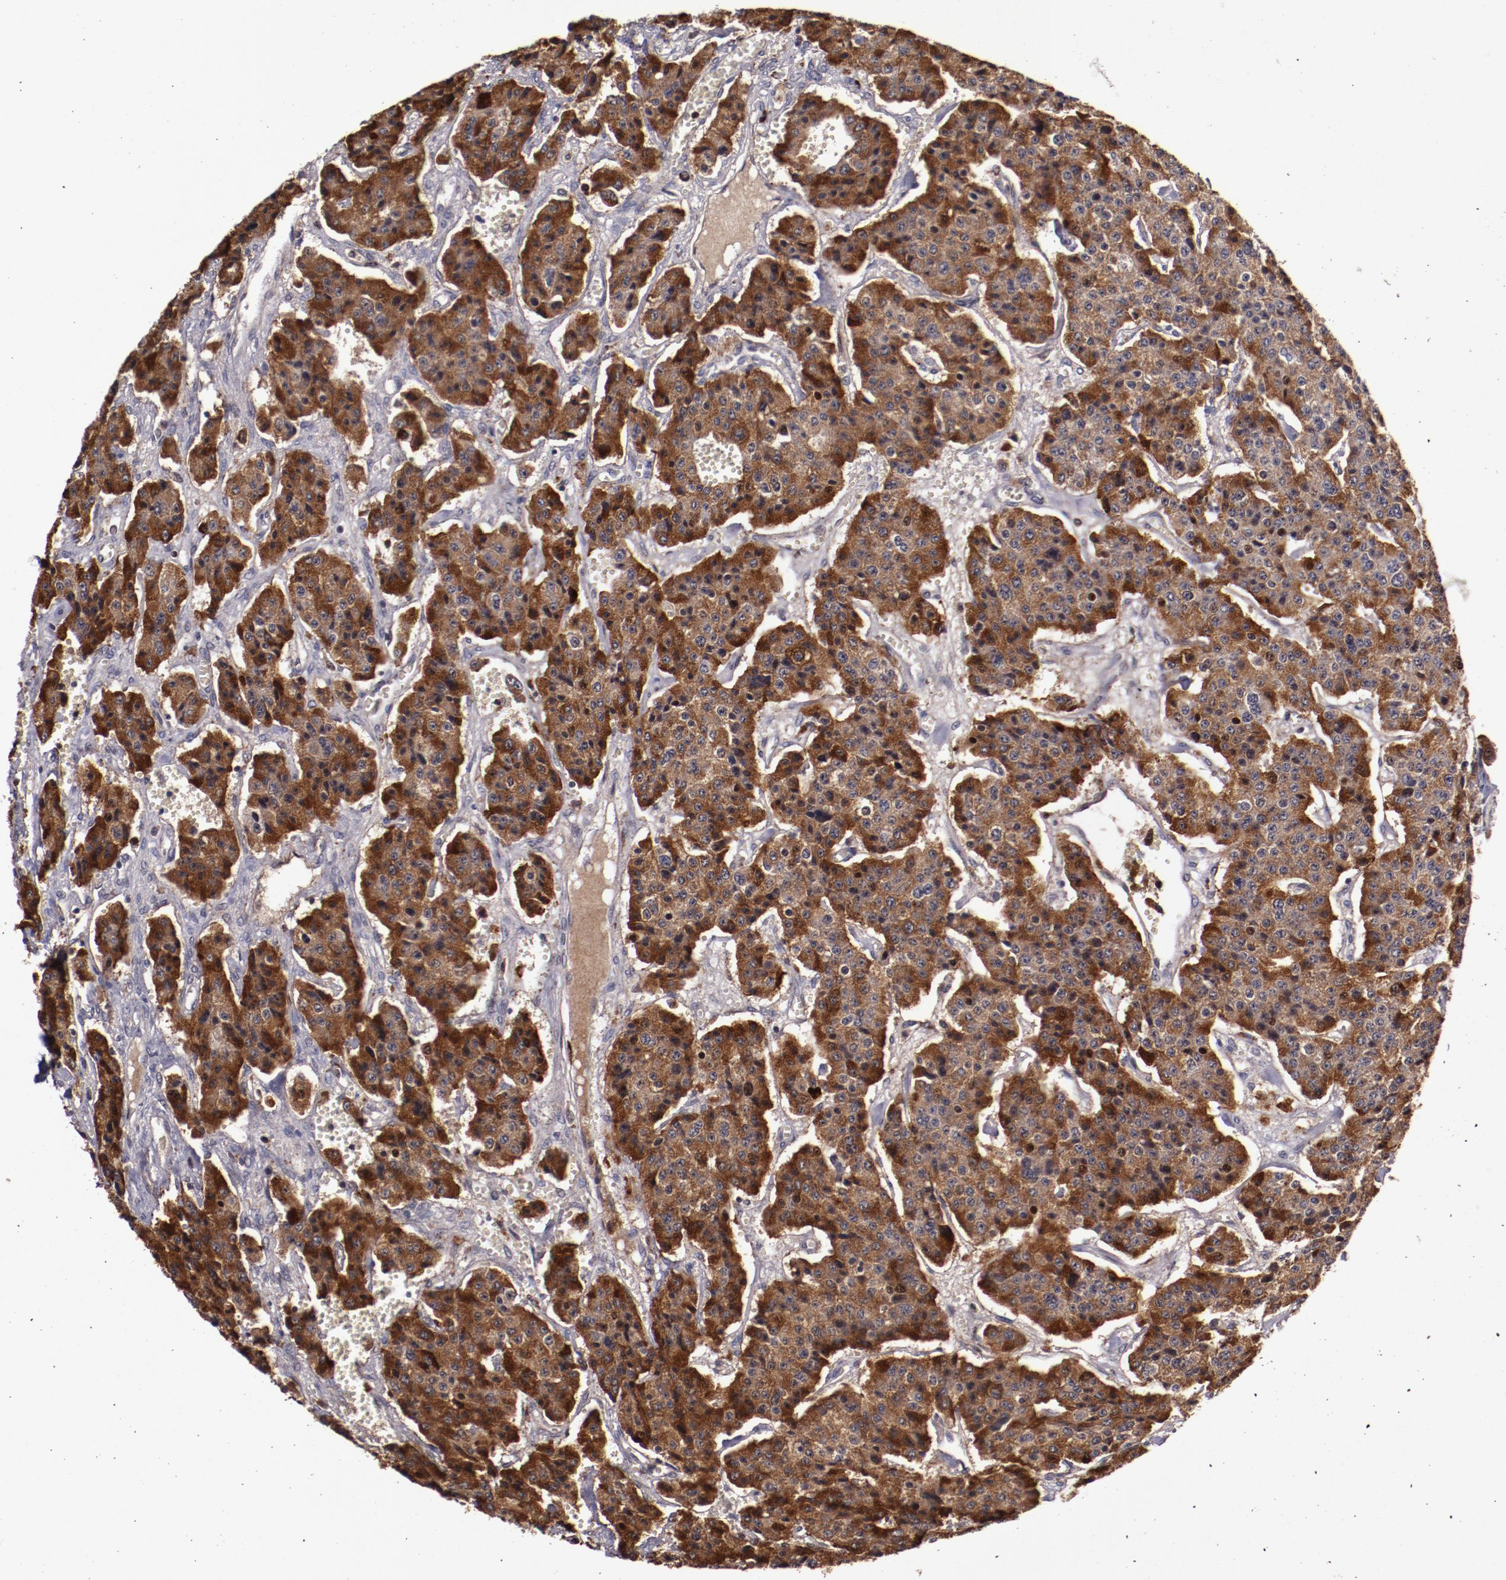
{"staining": {"intensity": "moderate", "quantity": "25%-75%", "location": "cytoplasmic/membranous"}, "tissue": "carcinoid", "cell_type": "Tumor cells", "image_type": "cancer", "snomed": [{"axis": "morphology", "description": "Carcinoid, malignant, NOS"}, {"axis": "topography", "description": "Small intestine"}], "caption": "Carcinoid stained for a protein displays moderate cytoplasmic/membranous positivity in tumor cells.", "gene": "FTSJ1", "patient": {"sex": "male", "age": 52}}